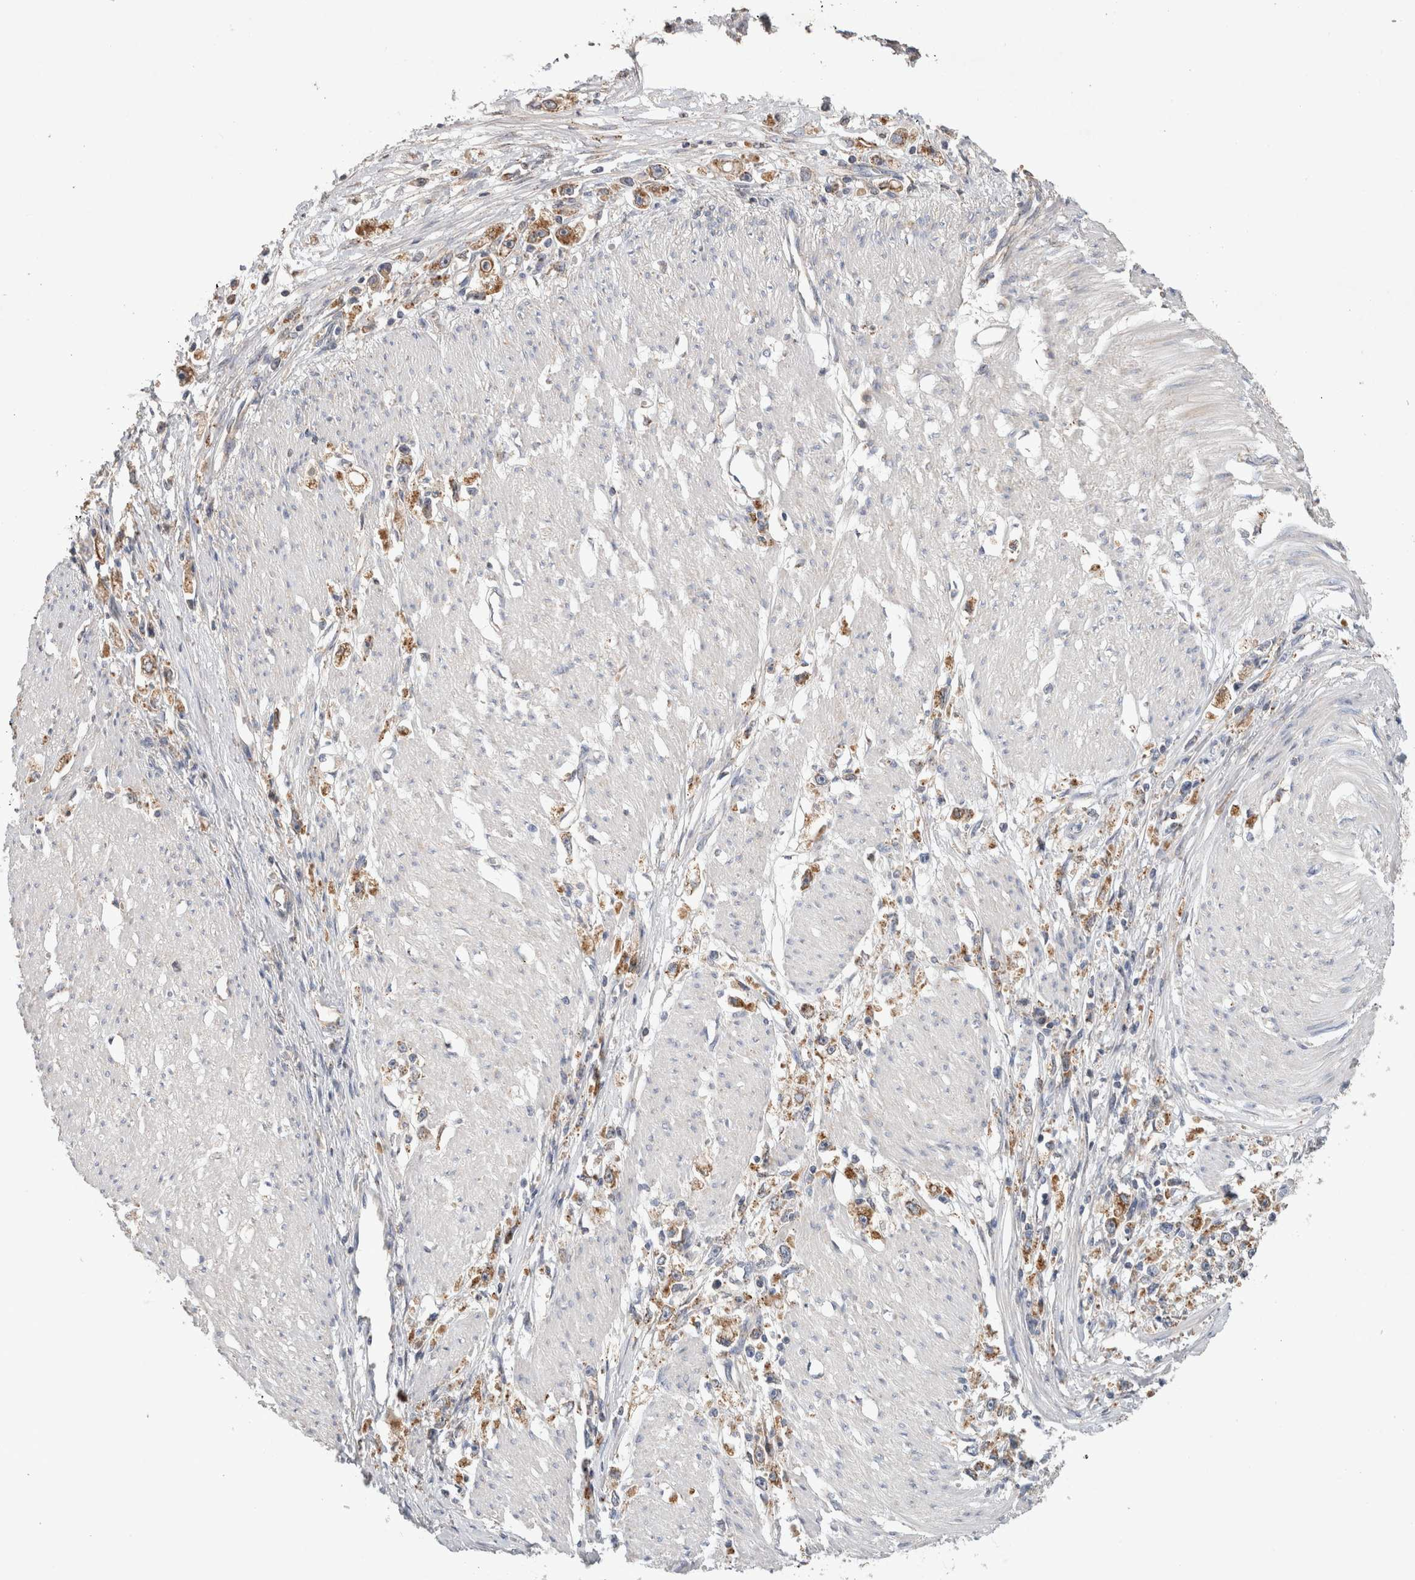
{"staining": {"intensity": "moderate", "quantity": ">75%", "location": "cytoplasmic/membranous"}, "tissue": "stomach cancer", "cell_type": "Tumor cells", "image_type": "cancer", "snomed": [{"axis": "morphology", "description": "Adenocarcinoma, NOS"}, {"axis": "topography", "description": "Stomach"}], "caption": "Protein staining by IHC demonstrates moderate cytoplasmic/membranous staining in approximately >75% of tumor cells in stomach cancer (adenocarcinoma).", "gene": "IARS2", "patient": {"sex": "female", "age": 59}}